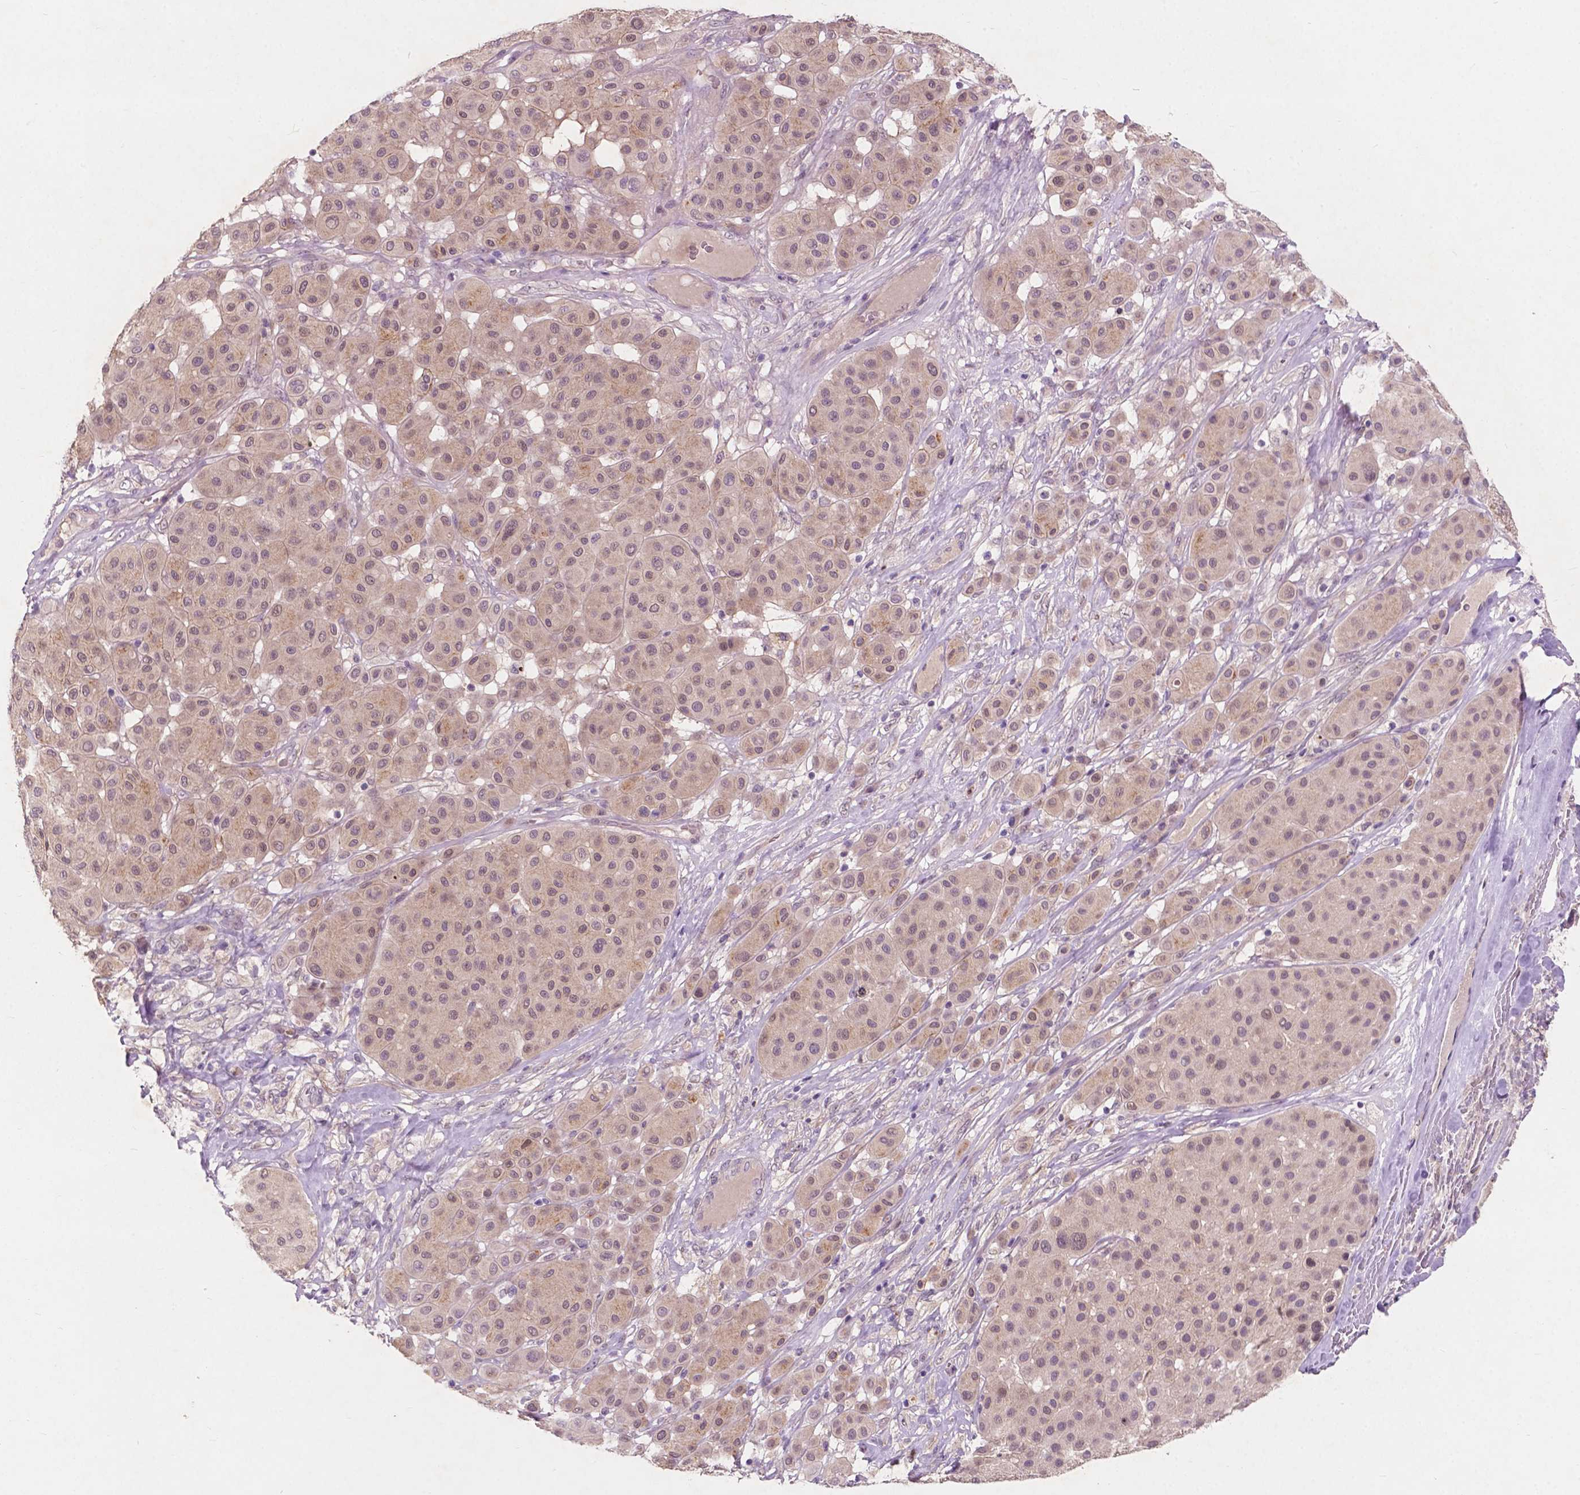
{"staining": {"intensity": "weak", "quantity": ">75%", "location": "nuclear"}, "tissue": "melanoma", "cell_type": "Tumor cells", "image_type": "cancer", "snomed": [{"axis": "morphology", "description": "Malignant melanoma, Metastatic site"}, {"axis": "topography", "description": "Smooth muscle"}], "caption": "Immunohistochemistry of malignant melanoma (metastatic site) shows low levels of weak nuclear staining in approximately >75% of tumor cells.", "gene": "GPR37", "patient": {"sex": "male", "age": 41}}